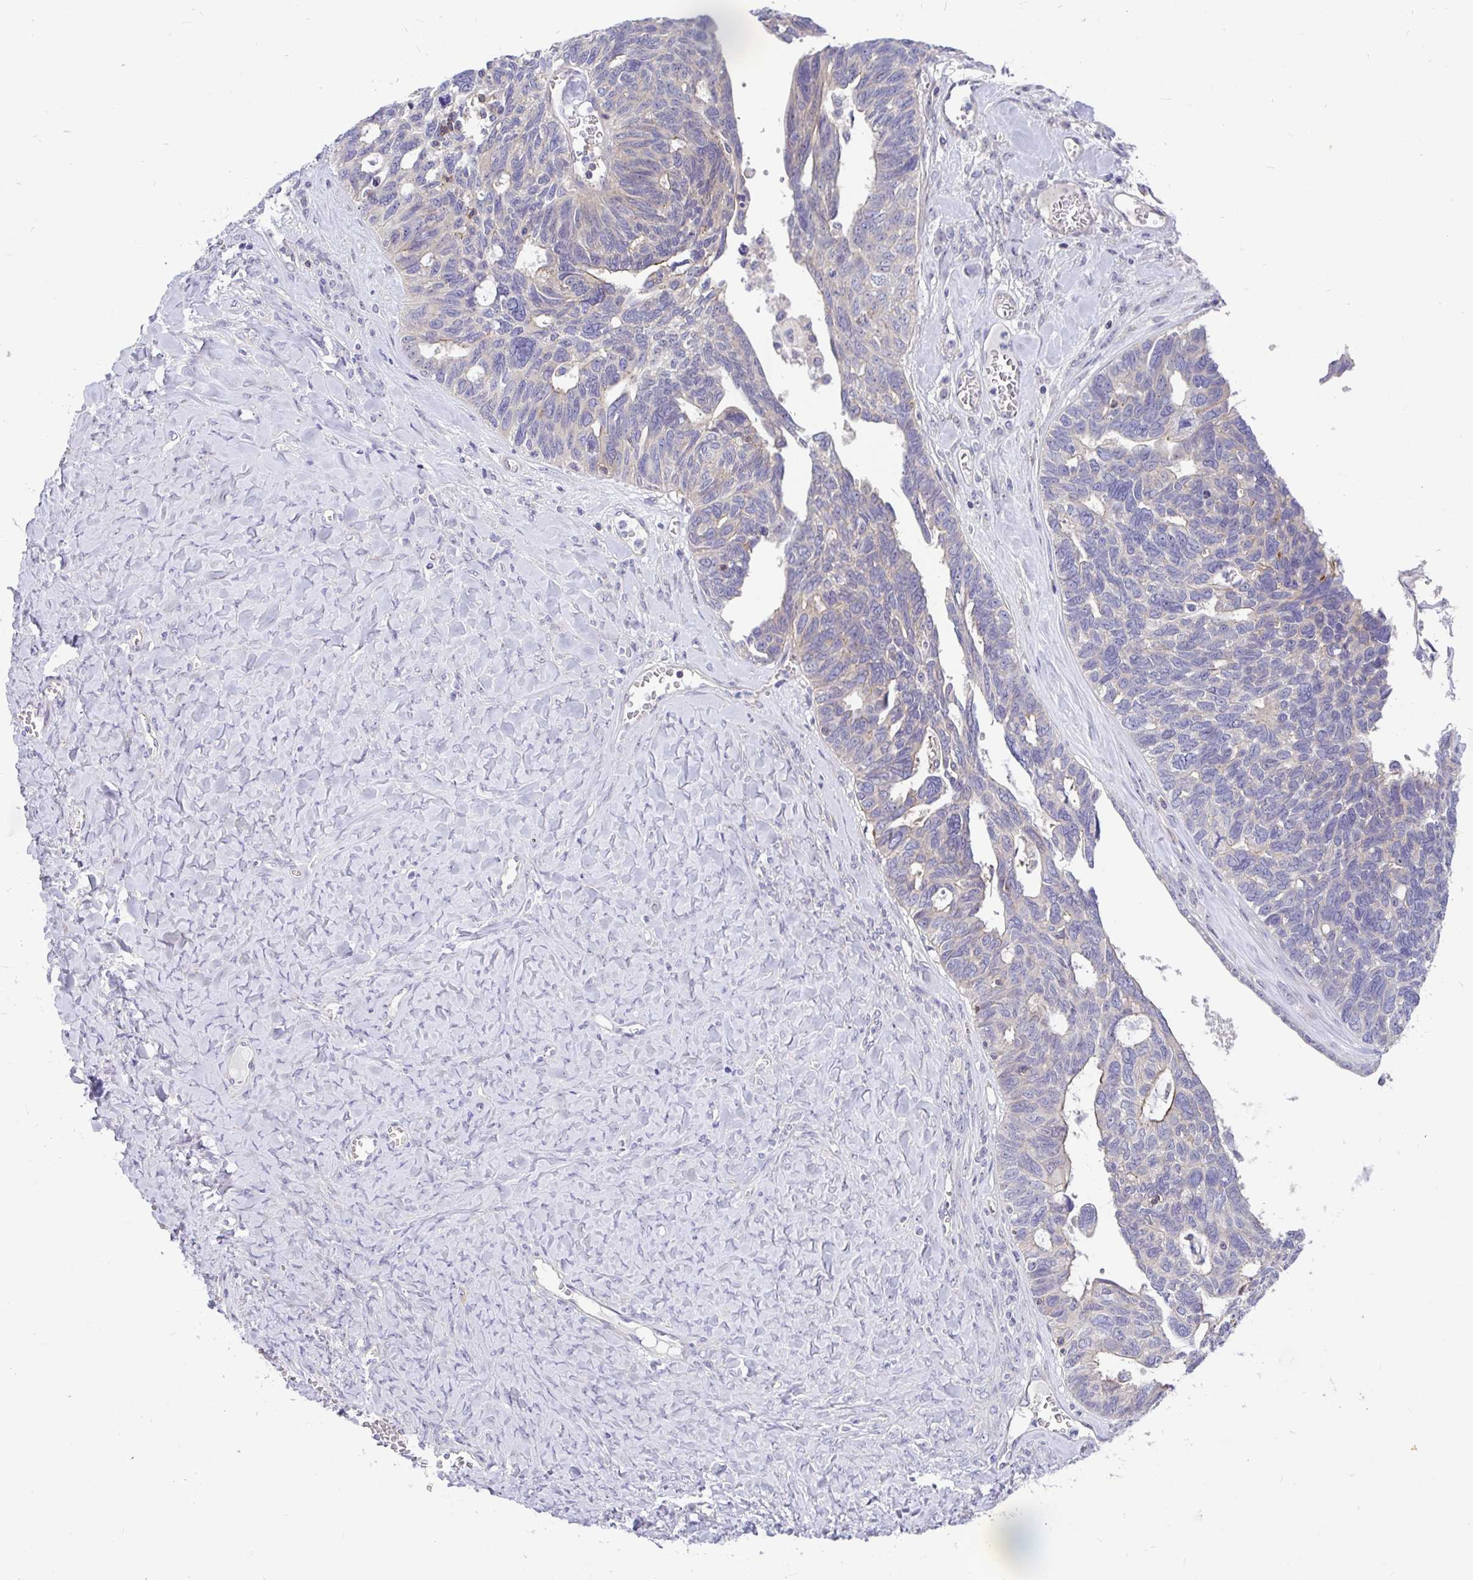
{"staining": {"intensity": "negative", "quantity": "none", "location": "none"}, "tissue": "ovarian cancer", "cell_type": "Tumor cells", "image_type": "cancer", "snomed": [{"axis": "morphology", "description": "Cystadenocarcinoma, serous, NOS"}, {"axis": "topography", "description": "Ovary"}], "caption": "High magnification brightfield microscopy of ovarian cancer stained with DAB (brown) and counterstained with hematoxylin (blue): tumor cells show no significant staining. The staining was performed using DAB to visualize the protein expression in brown, while the nuclei were stained in blue with hematoxylin (Magnification: 20x).", "gene": "LRRC26", "patient": {"sex": "female", "age": 79}}